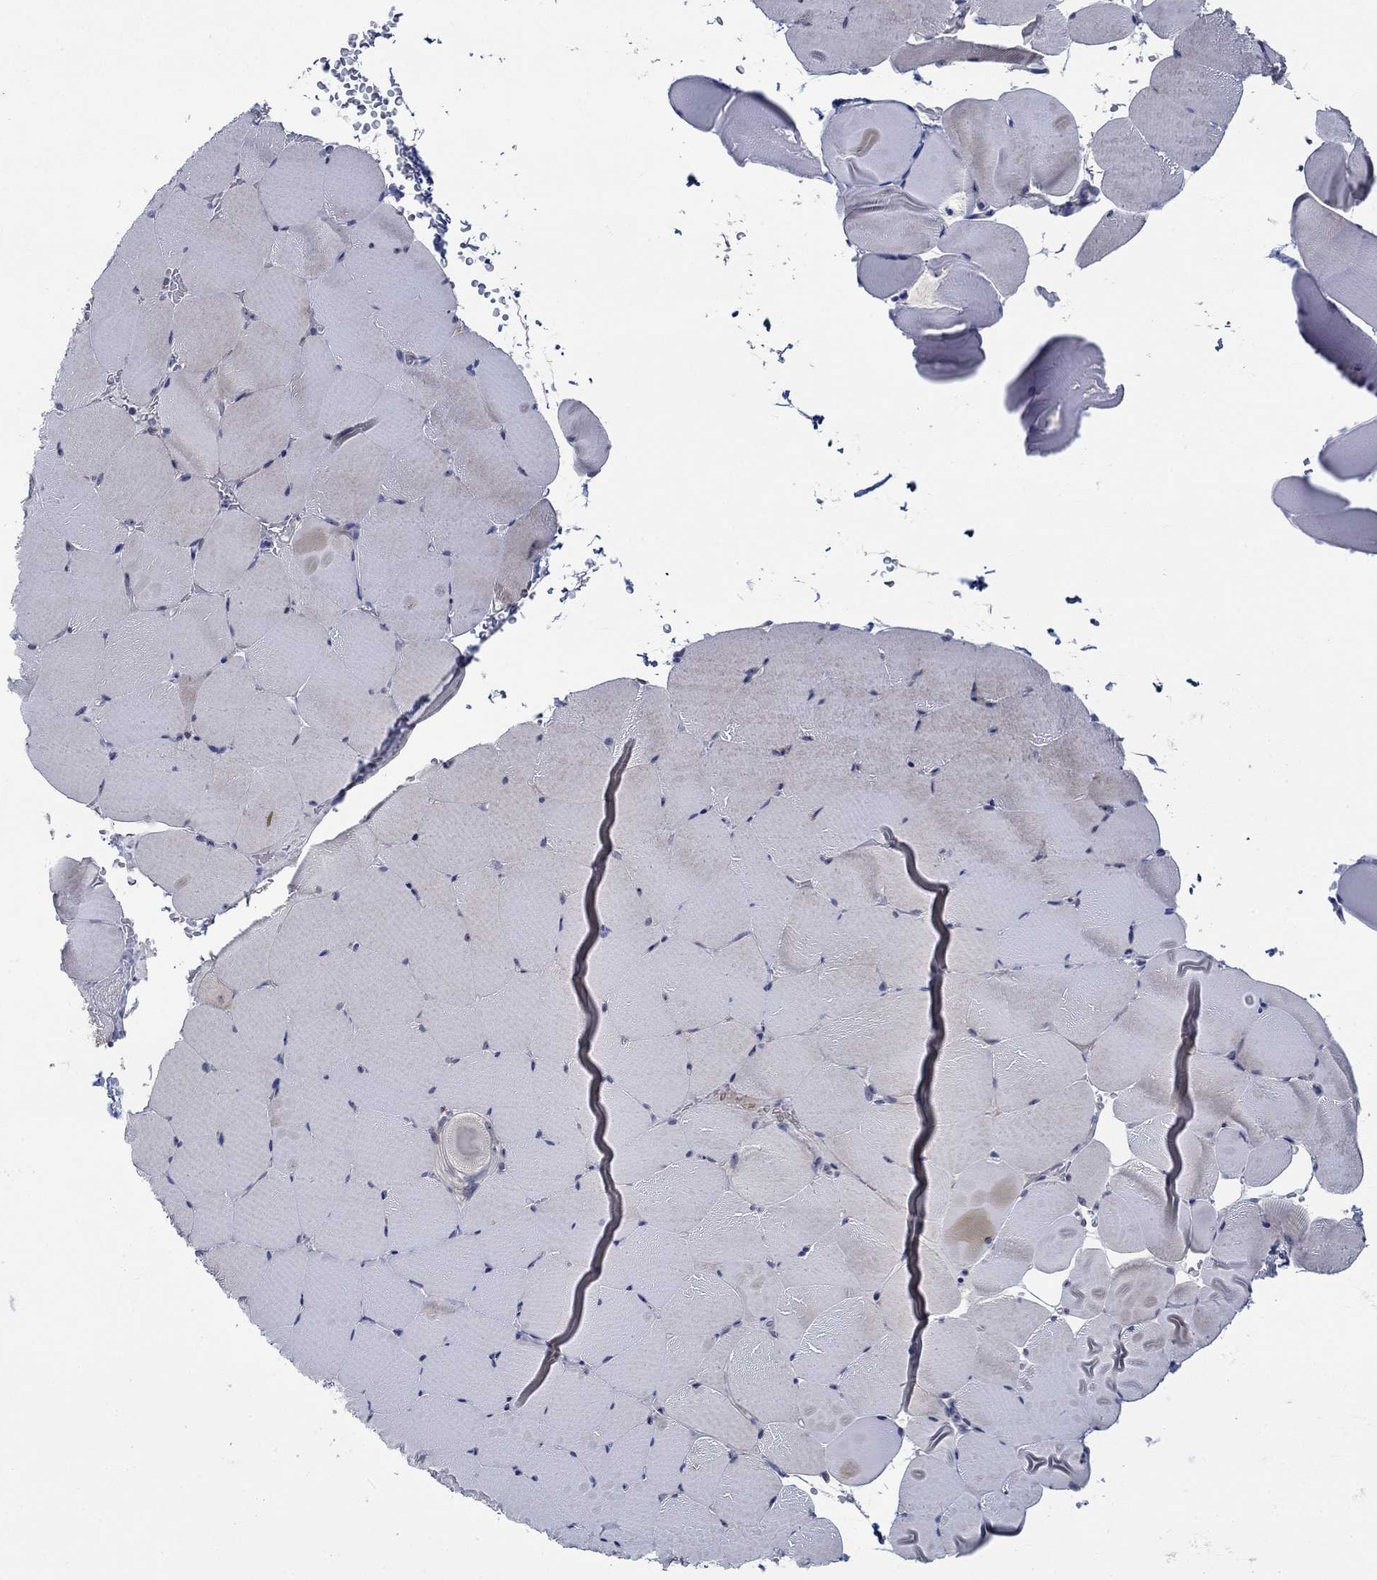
{"staining": {"intensity": "negative", "quantity": "none", "location": "none"}, "tissue": "skeletal muscle", "cell_type": "Myocytes", "image_type": "normal", "snomed": [{"axis": "morphology", "description": "Normal tissue, NOS"}, {"axis": "topography", "description": "Skeletal muscle"}], "caption": "Immunohistochemical staining of unremarkable human skeletal muscle exhibits no significant positivity in myocytes.", "gene": "MMP24", "patient": {"sex": "female", "age": 37}}